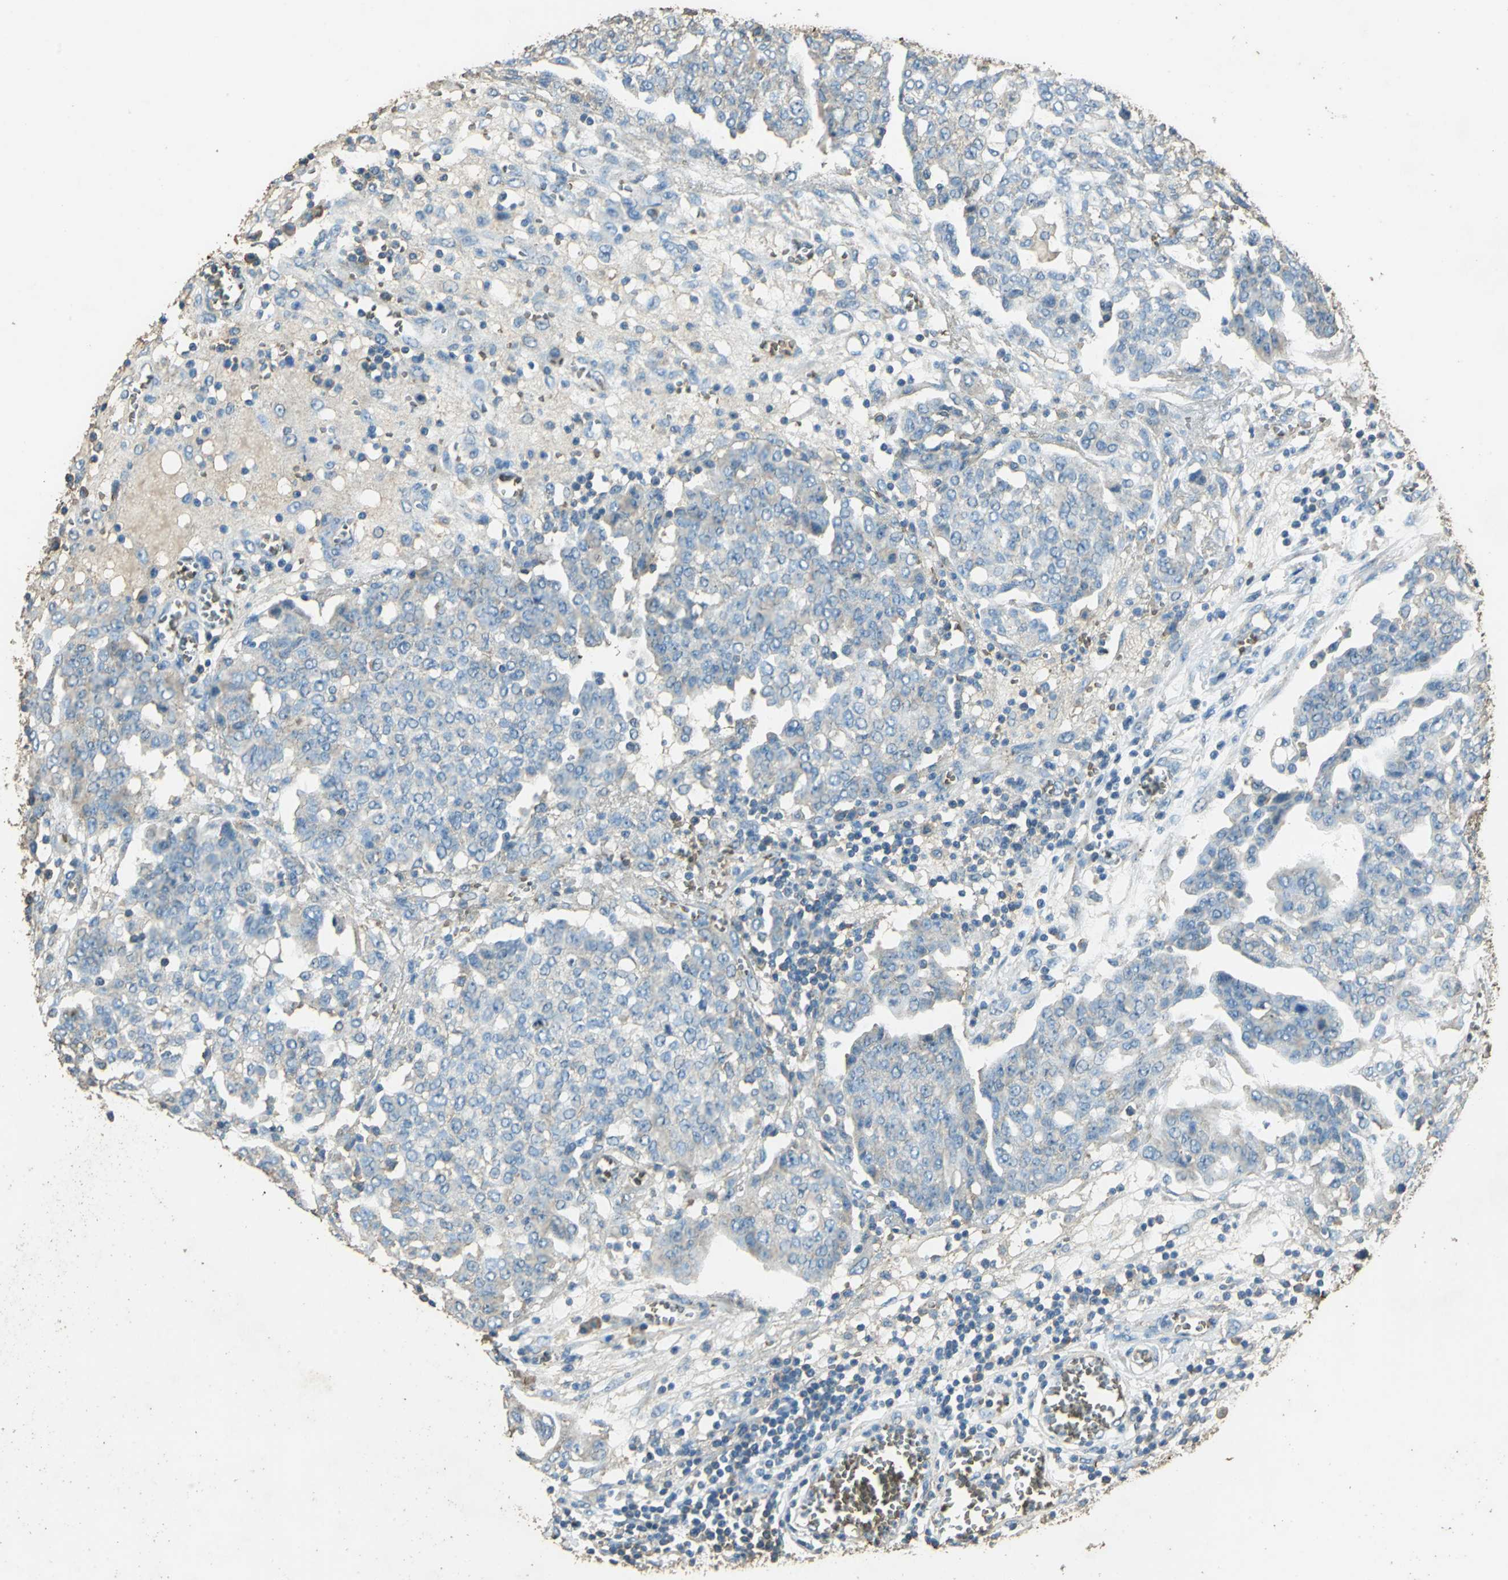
{"staining": {"intensity": "weak", "quantity": "<25%", "location": "cytoplasmic/membranous"}, "tissue": "ovarian cancer", "cell_type": "Tumor cells", "image_type": "cancer", "snomed": [{"axis": "morphology", "description": "Cystadenocarcinoma, serous, NOS"}, {"axis": "topography", "description": "Soft tissue"}, {"axis": "topography", "description": "Ovary"}], "caption": "IHC histopathology image of ovarian cancer (serous cystadenocarcinoma) stained for a protein (brown), which displays no expression in tumor cells.", "gene": "TRAPPC2", "patient": {"sex": "female", "age": 57}}